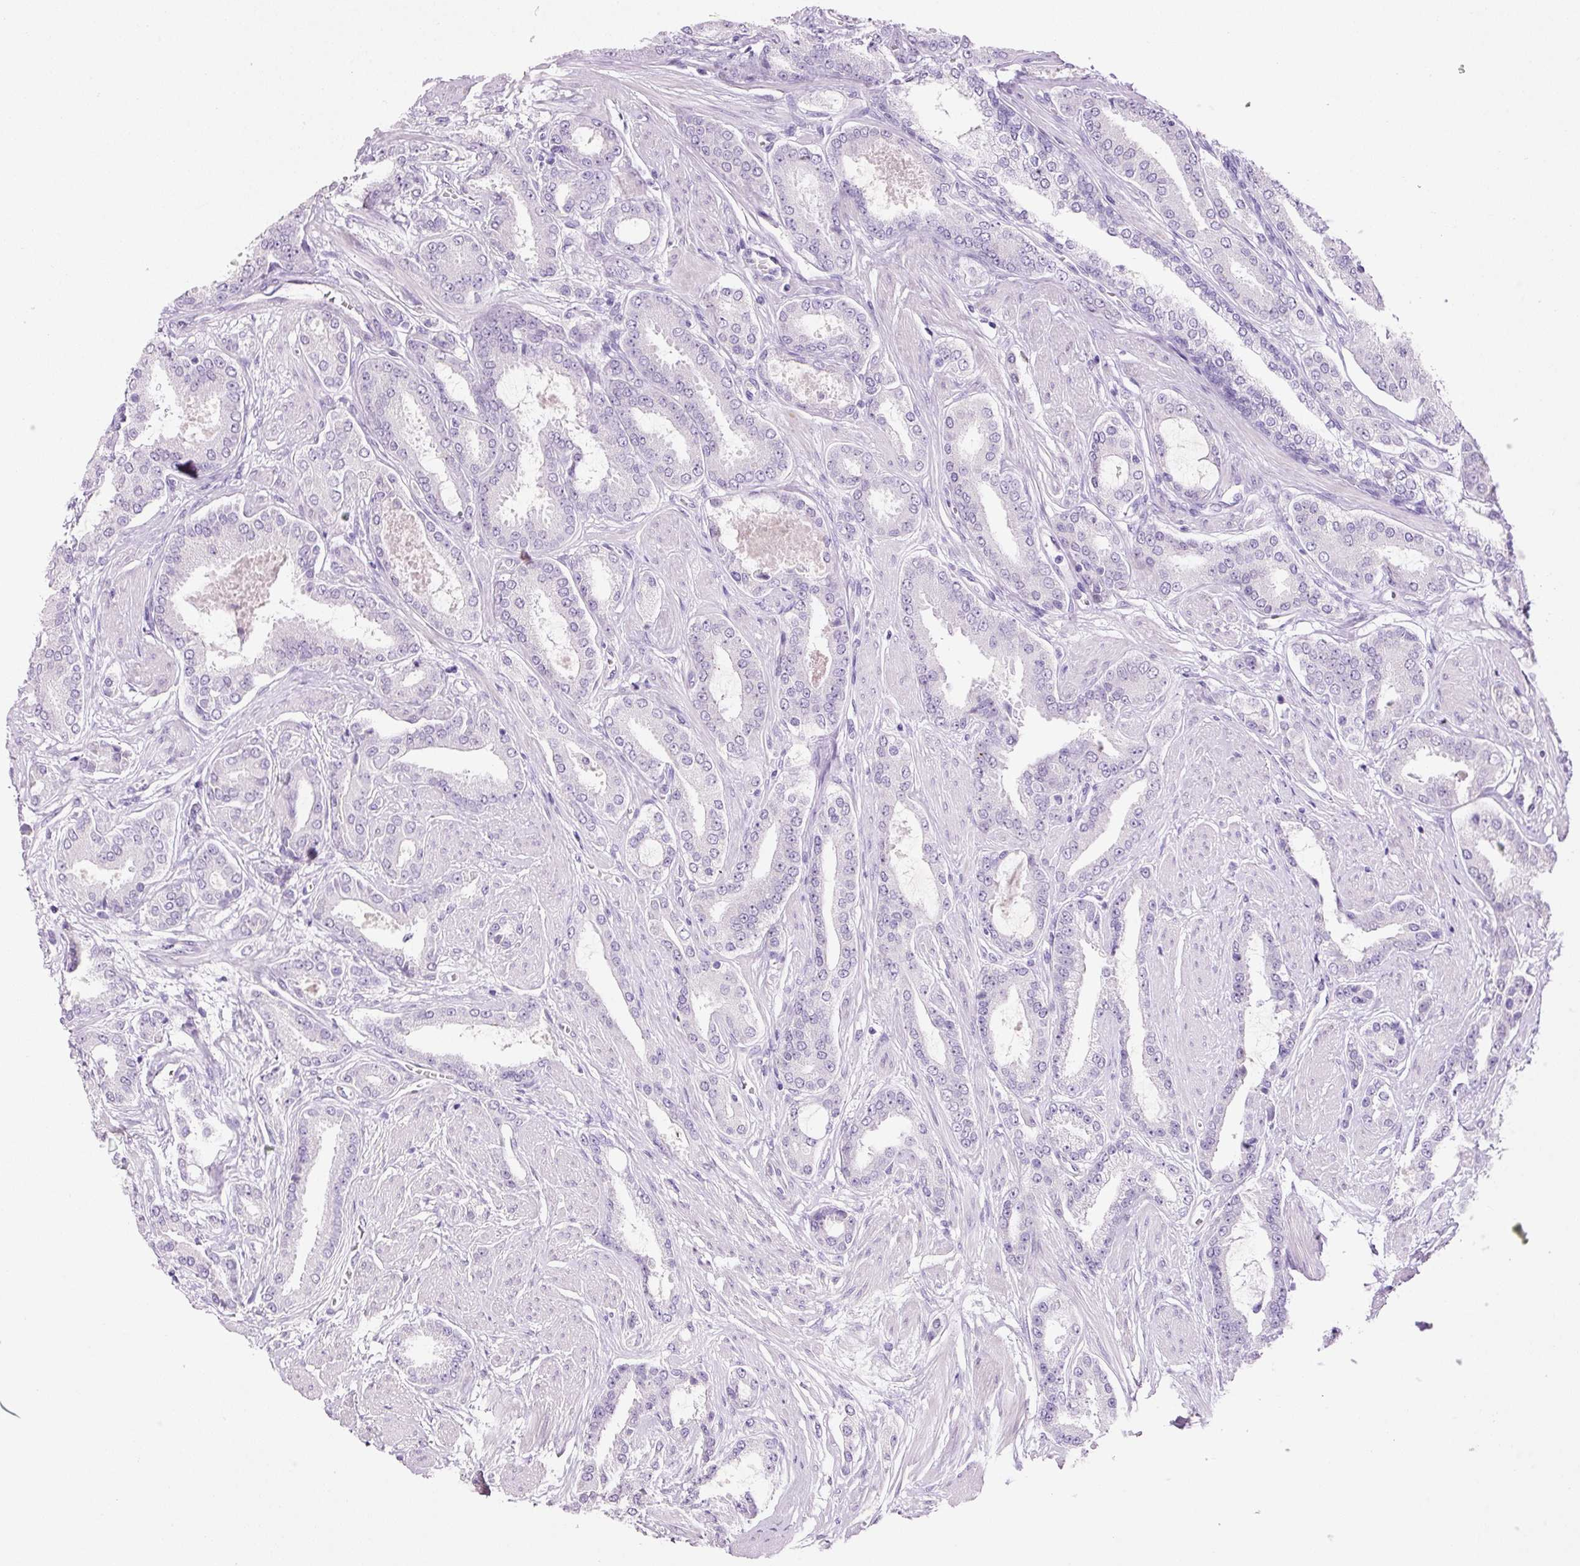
{"staining": {"intensity": "negative", "quantity": "none", "location": "none"}, "tissue": "prostate cancer", "cell_type": "Tumor cells", "image_type": "cancer", "snomed": [{"axis": "morphology", "description": "Adenocarcinoma, Low grade"}, {"axis": "topography", "description": "Prostate"}], "caption": "A photomicrograph of human prostate cancer (low-grade adenocarcinoma) is negative for staining in tumor cells.", "gene": "ANKRD20A1", "patient": {"sex": "male", "age": 42}}